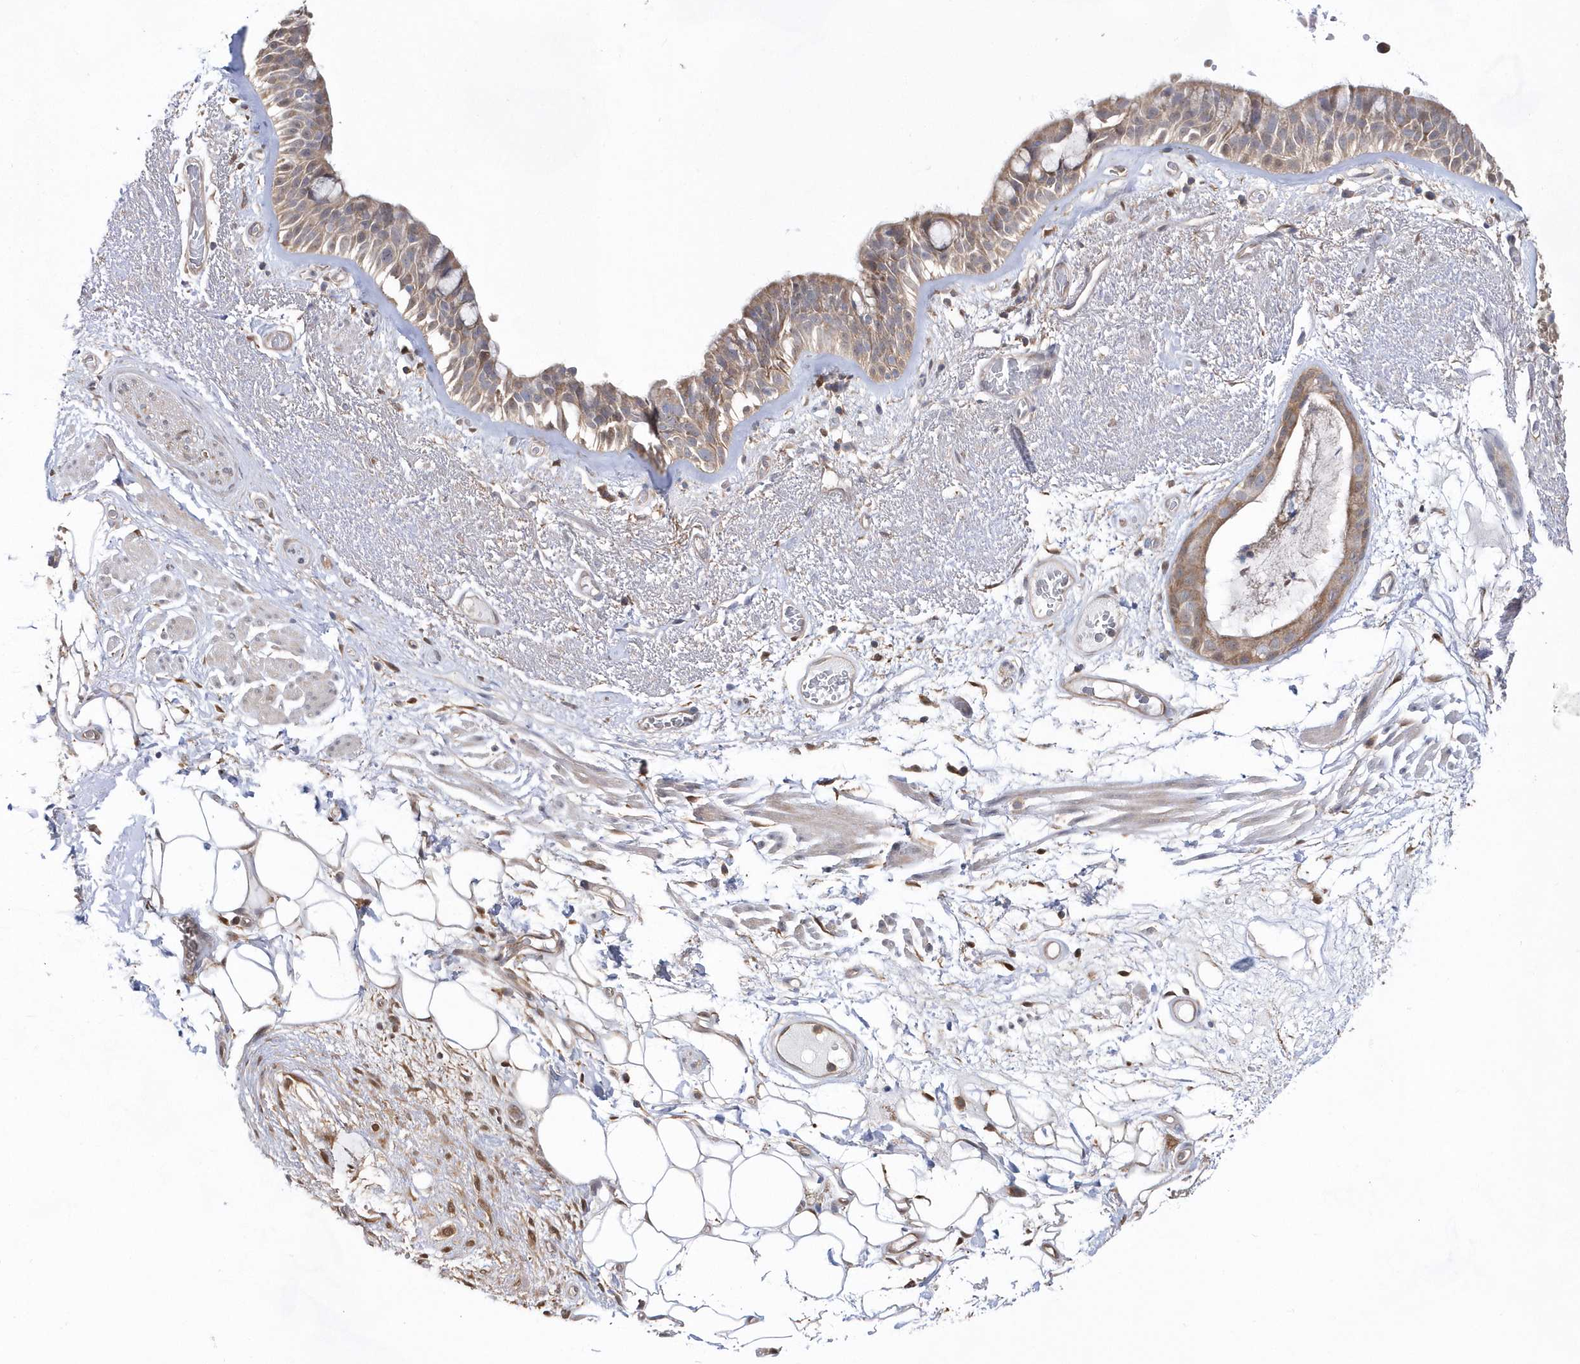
{"staining": {"intensity": "moderate", "quantity": ">75%", "location": "cytoplasmic/membranous"}, "tissue": "bronchus", "cell_type": "Respiratory epithelial cells", "image_type": "normal", "snomed": [{"axis": "morphology", "description": "Normal tissue, NOS"}, {"axis": "morphology", "description": "Squamous cell carcinoma, NOS"}, {"axis": "topography", "description": "Lymph node"}, {"axis": "topography", "description": "Bronchus"}, {"axis": "topography", "description": "Lung"}], "caption": "Immunohistochemistry (IHC) staining of unremarkable bronchus, which exhibits medium levels of moderate cytoplasmic/membranous staining in approximately >75% of respiratory epithelial cells indicating moderate cytoplasmic/membranous protein expression. The staining was performed using DAB (3,3'-diaminobenzidine) (brown) for protein detection and nuclei were counterstained in hematoxylin (blue).", "gene": "BDH2", "patient": {"sex": "male", "age": 66}}